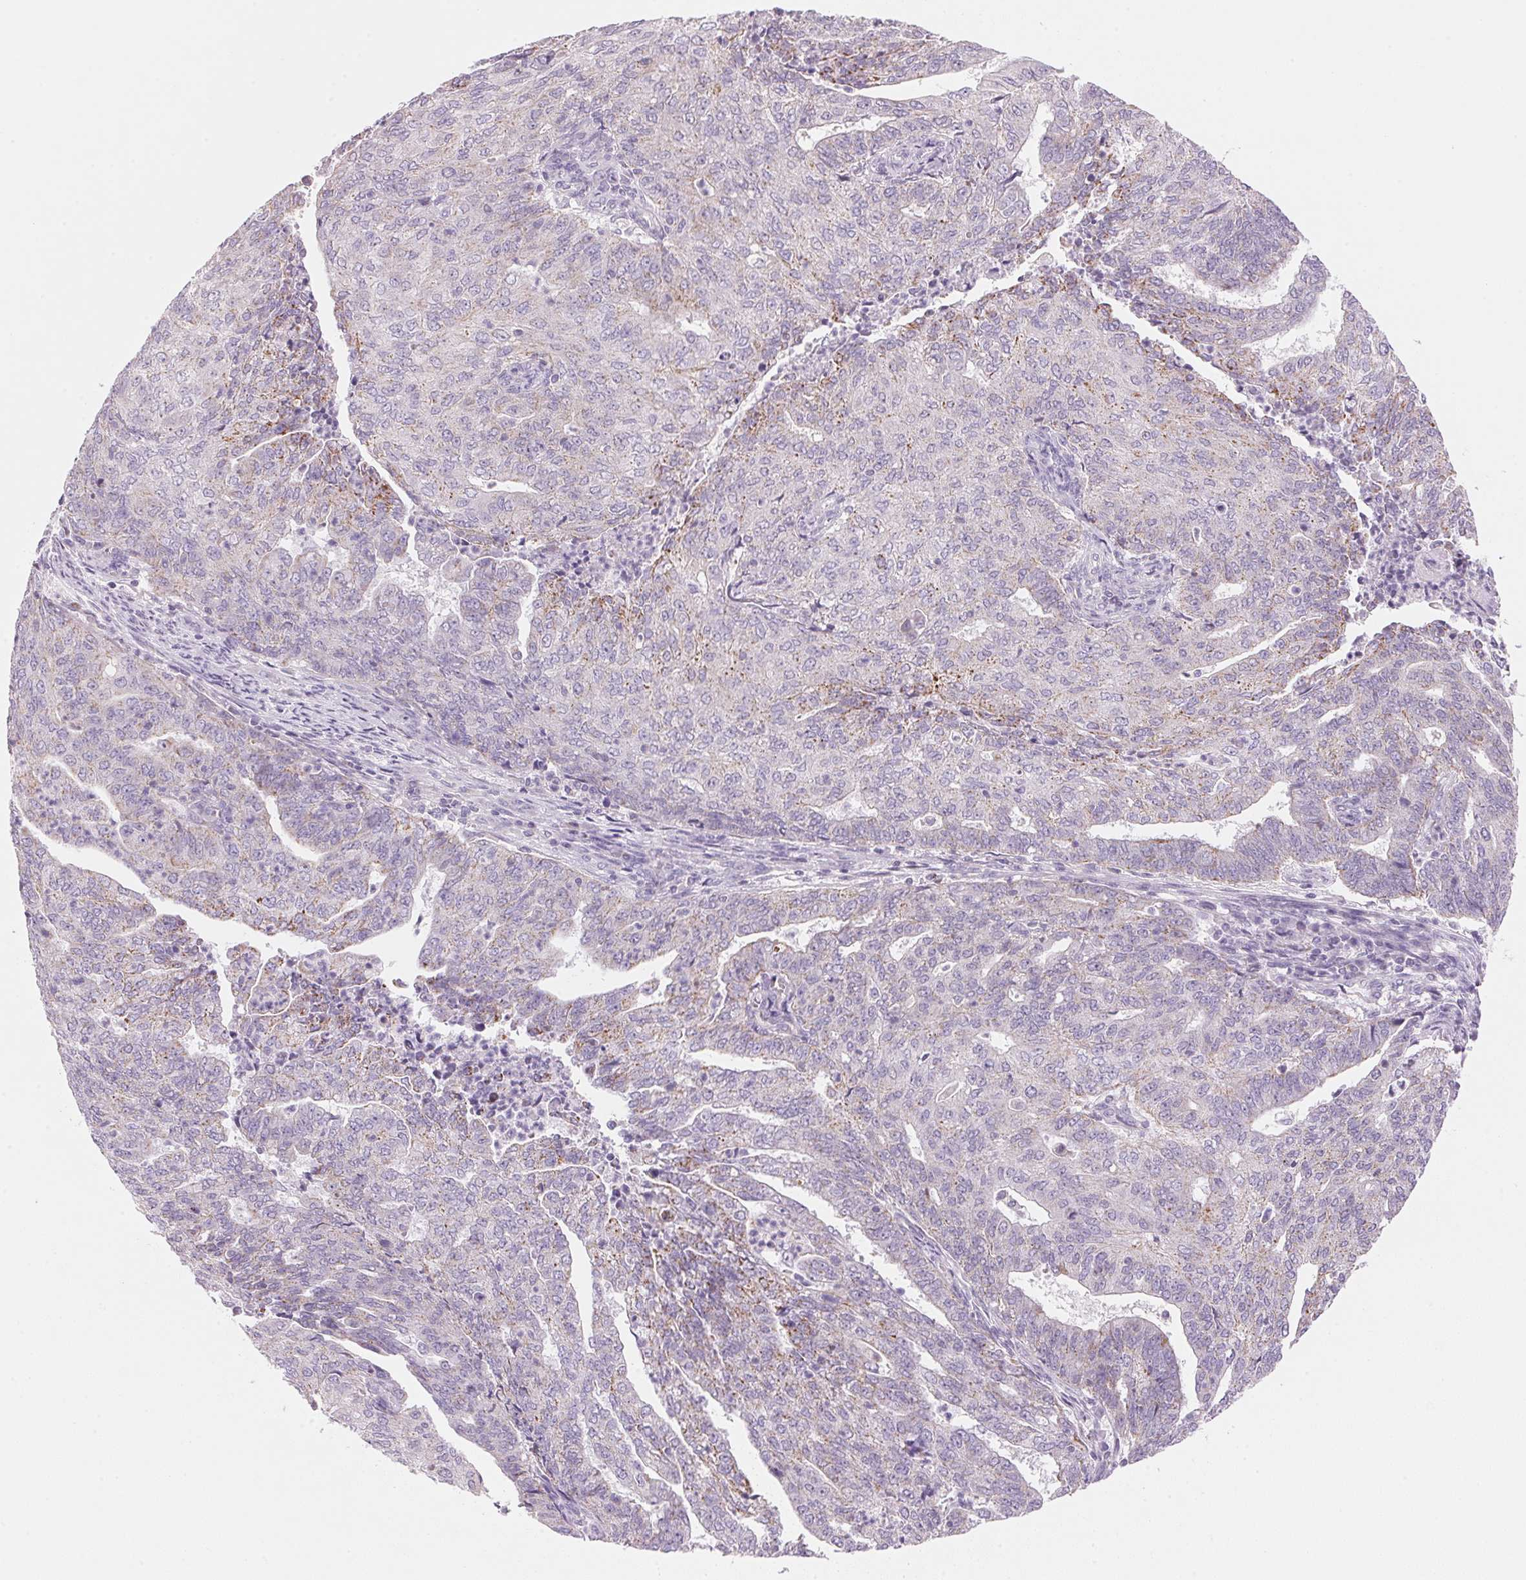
{"staining": {"intensity": "negative", "quantity": "none", "location": "none"}, "tissue": "endometrial cancer", "cell_type": "Tumor cells", "image_type": "cancer", "snomed": [{"axis": "morphology", "description": "Adenocarcinoma, NOS"}, {"axis": "topography", "description": "Endometrium"}], "caption": "Tumor cells show no significant protein expression in endometrial cancer.", "gene": "CYP11B1", "patient": {"sex": "female", "age": 82}}